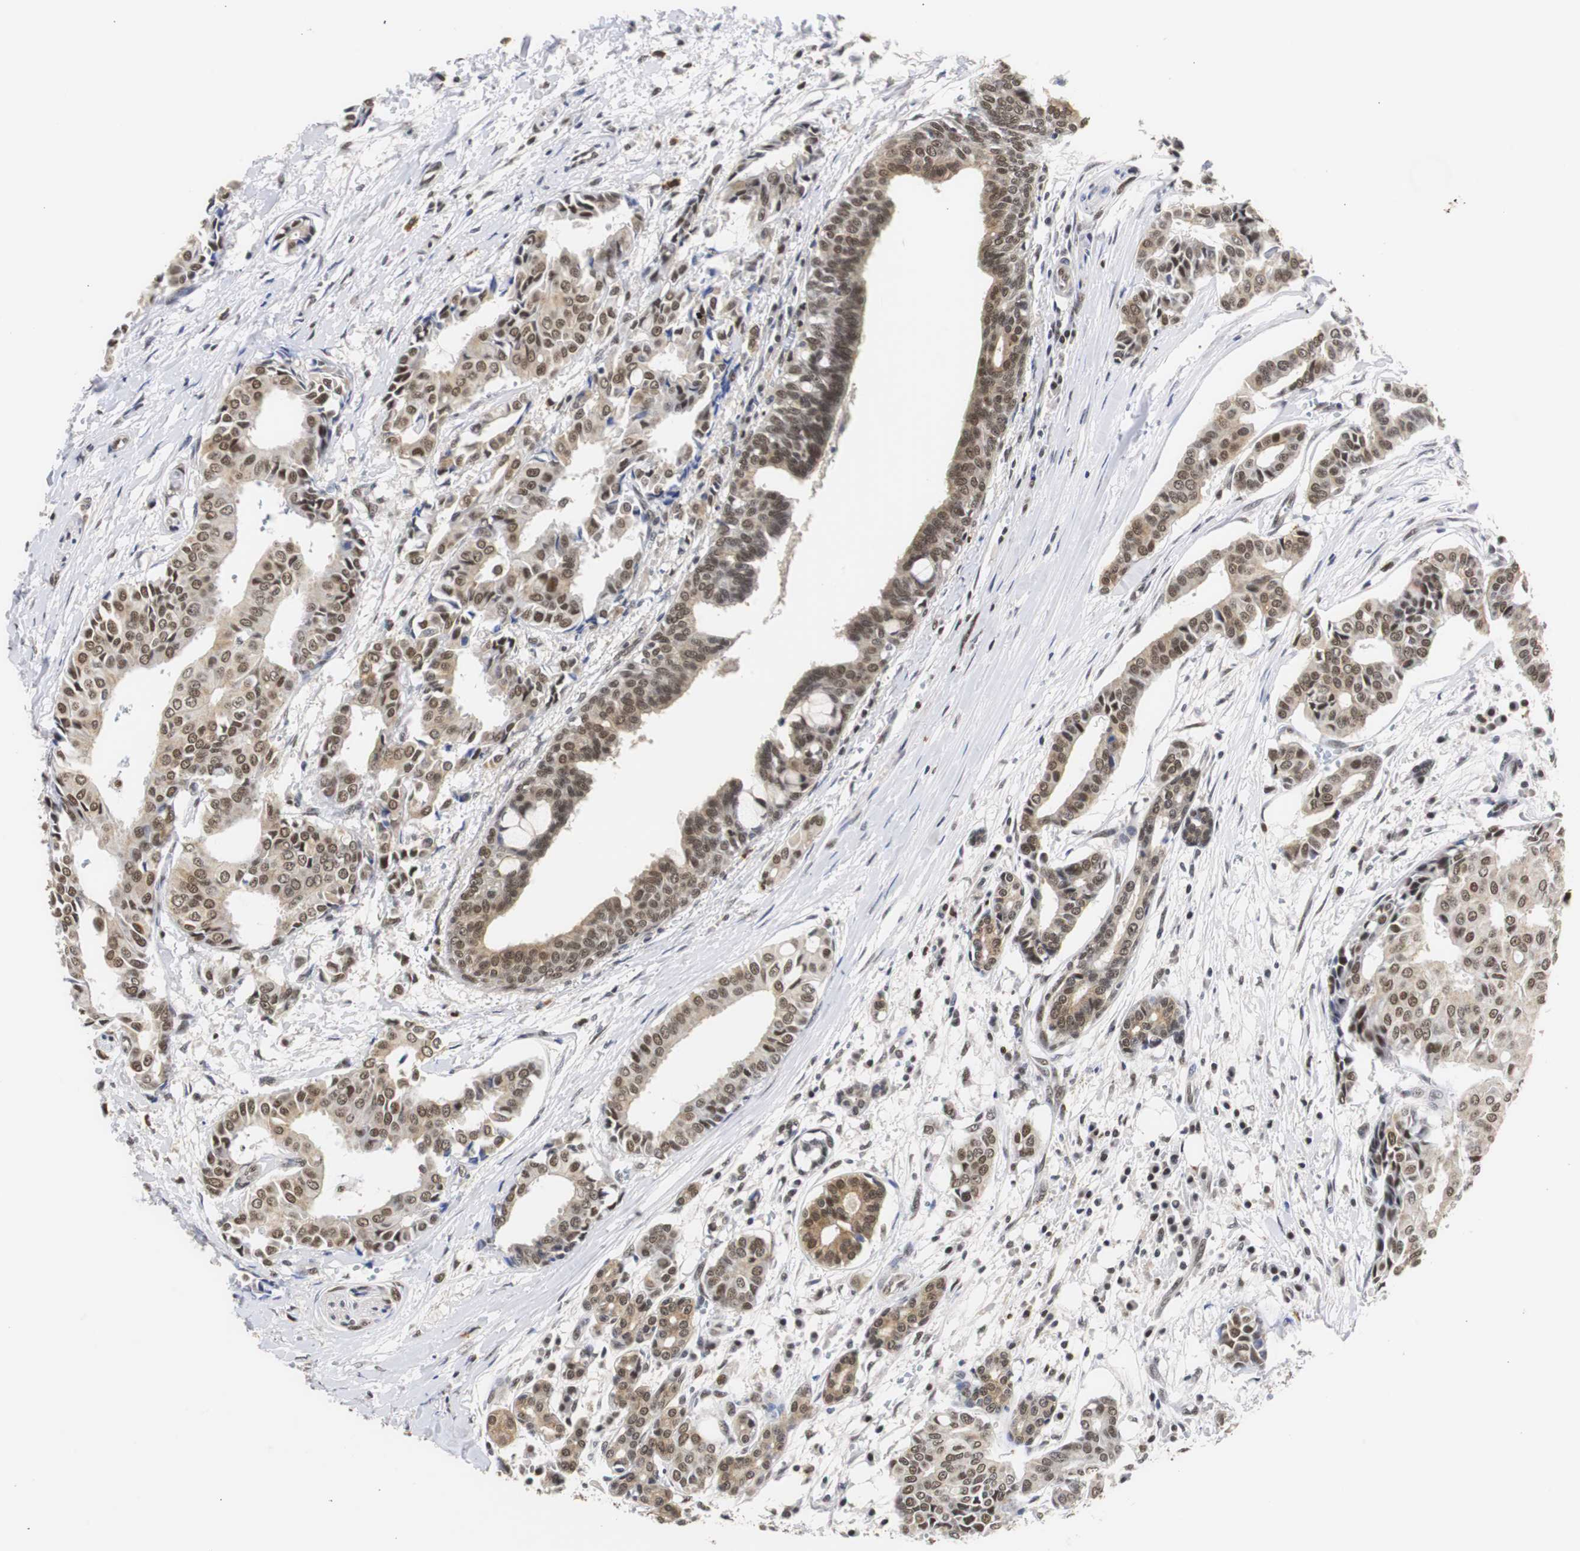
{"staining": {"intensity": "moderate", "quantity": ">75%", "location": "cytoplasmic/membranous,nuclear"}, "tissue": "head and neck cancer", "cell_type": "Tumor cells", "image_type": "cancer", "snomed": [{"axis": "morphology", "description": "Adenocarcinoma, NOS"}, {"axis": "topography", "description": "Salivary gland"}, {"axis": "topography", "description": "Head-Neck"}], "caption": "Protein staining of head and neck cancer (adenocarcinoma) tissue demonstrates moderate cytoplasmic/membranous and nuclear expression in approximately >75% of tumor cells. Immunohistochemistry (ihc) stains the protein of interest in brown and the nuclei are stained blue.", "gene": "ZFC3H1", "patient": {"sex": "female", "age": 59}}